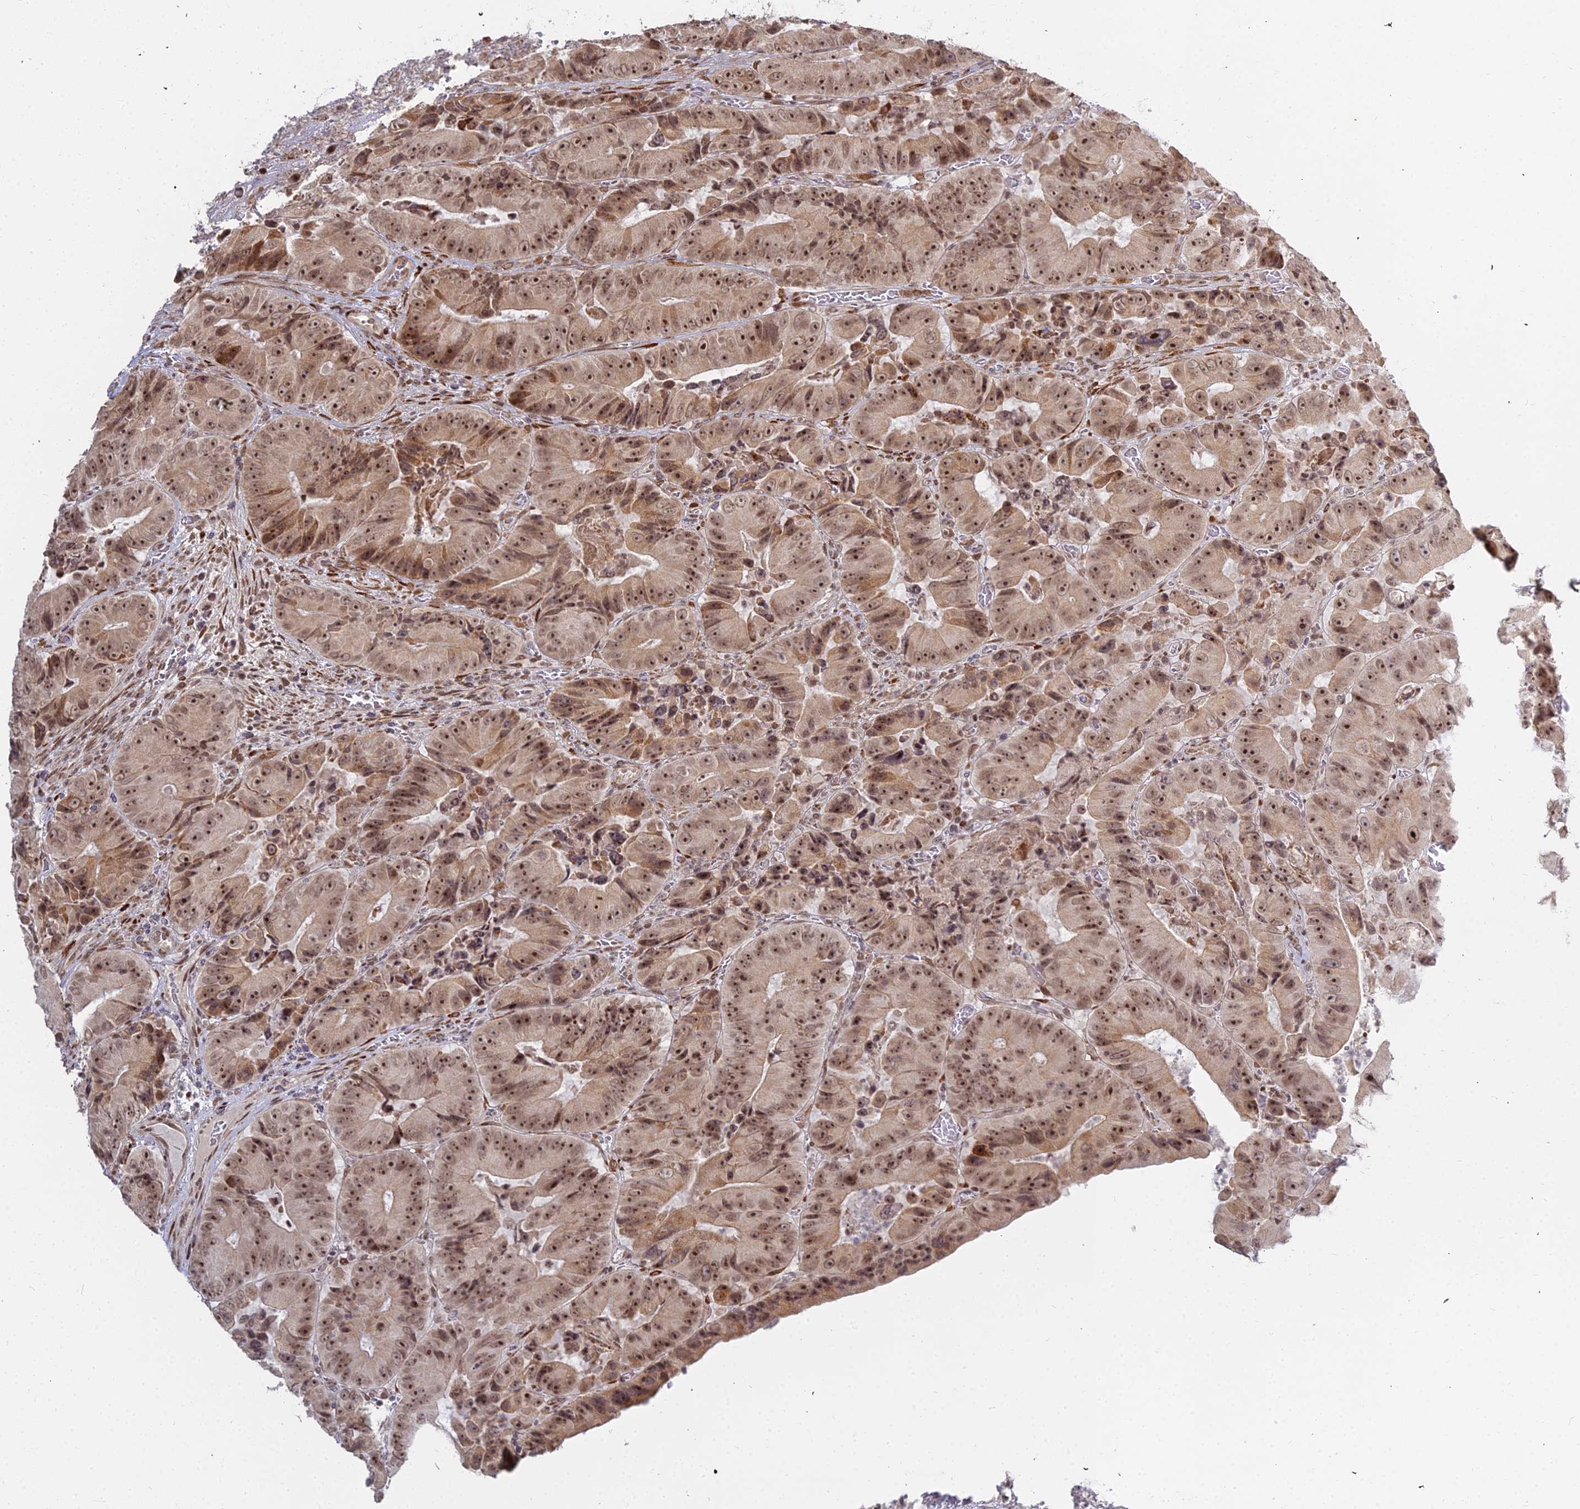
{"staining": {"intensity": "moderate", "quantity": ">75%", "location": "nuclear"}, "tissue": "colorectal cancer", "cell_type": "Tumor cells", "image_type": "cancer", "snomed": [{"axis": "morphology", "description": "Adenocarcinoma, NOS"}, {"axis": "topography", "description": "Colon"}], "caption": "Colorectal cancer was stained to show a protein in brown. There is medium levels of moderate nuclear expression in about >75% of tumor cells.", "gene": "ABCA2", "patient": {"sex": "female", "age": 86}}